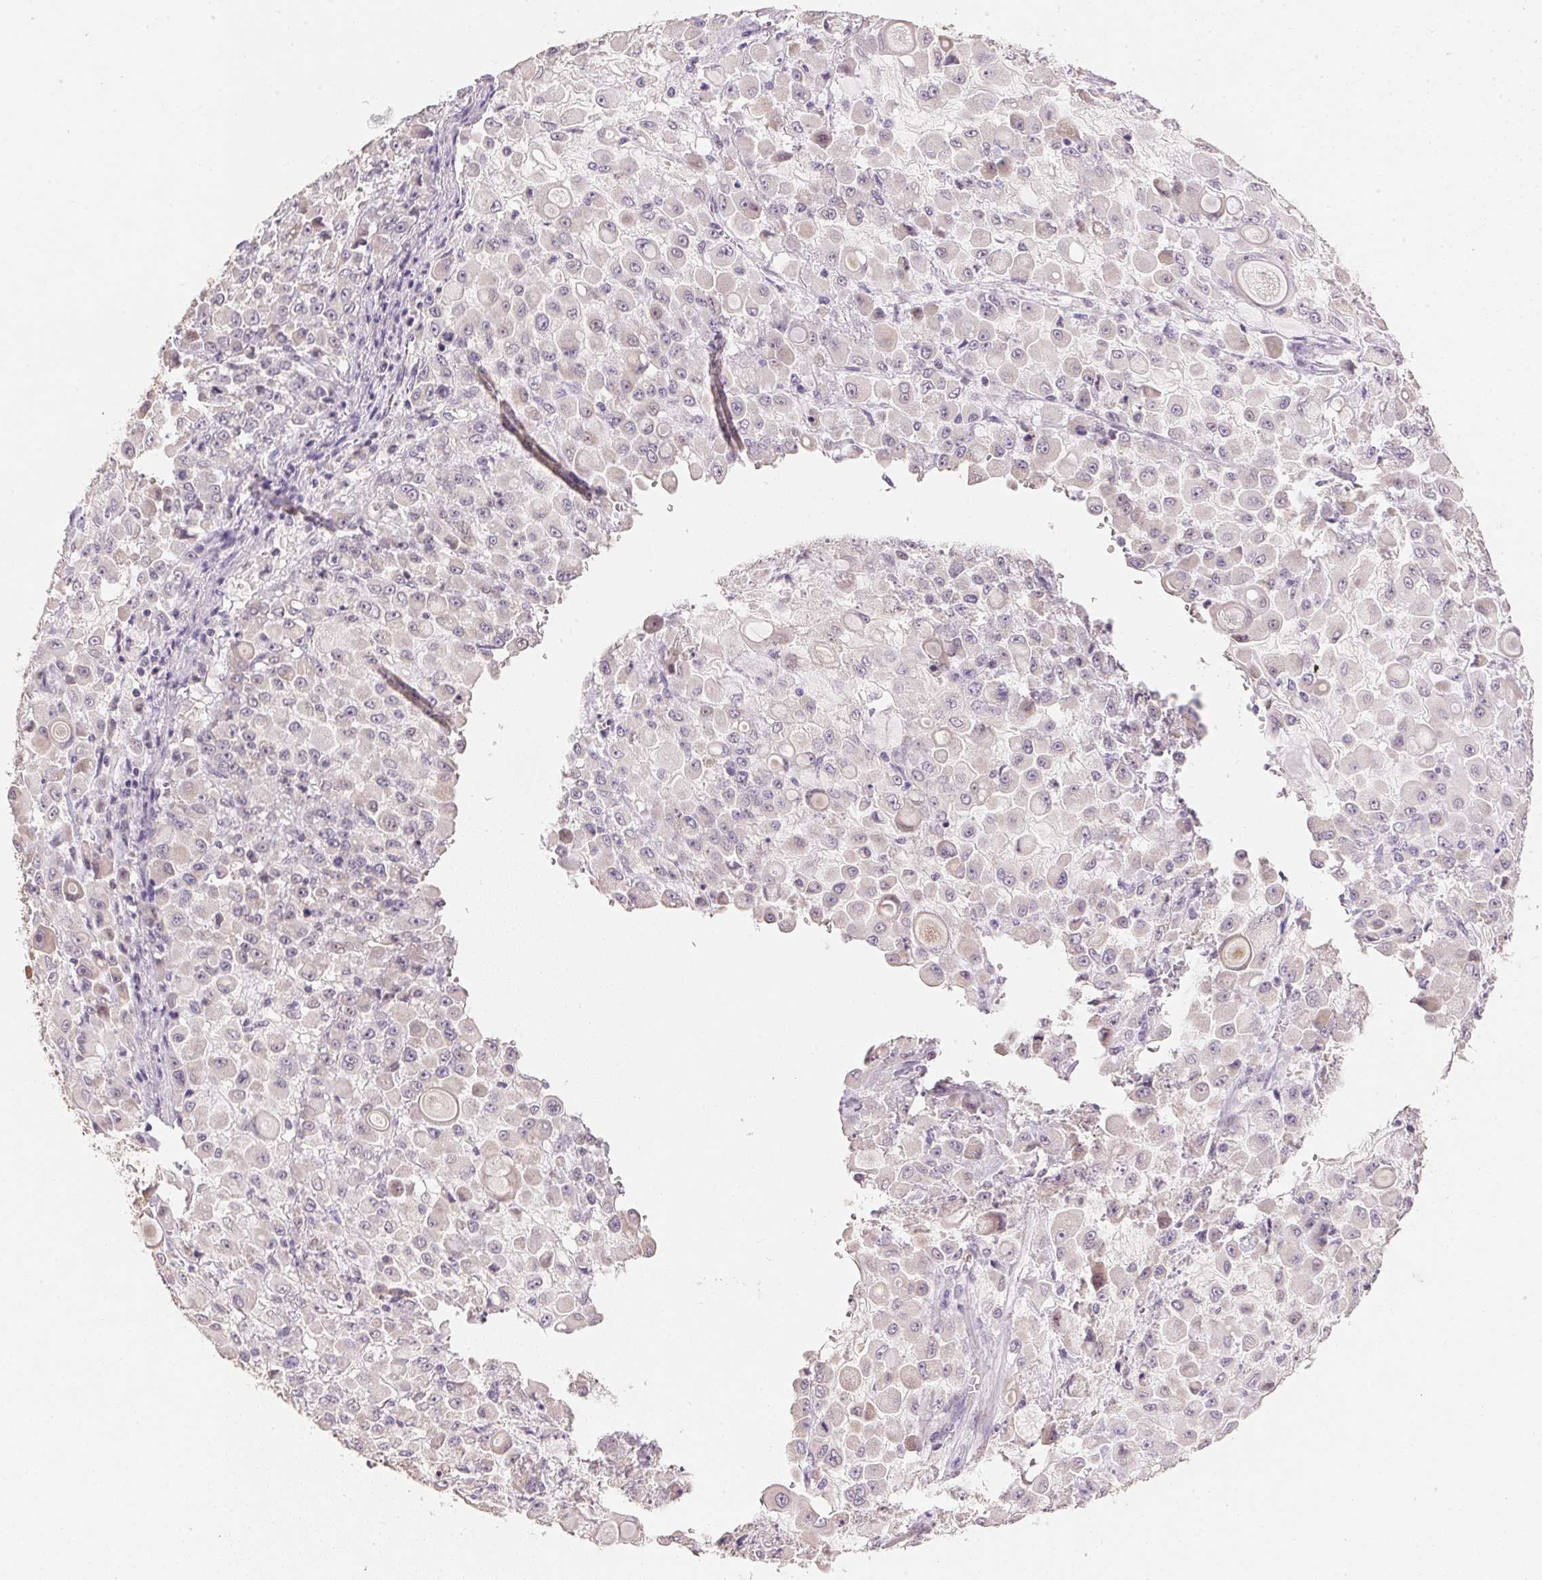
{"staining": {"intensity": "weak", "quantity": "<25%", "location": "cytoplasmic/membranous"}, "tissue": "stomach cancer", "cell_type": "Tumor cells", "image_type": "cancer", "snomed": [{"axis": "morphology", "description": "Adenocarcinoma, NOS"}, {"axis": "topography", "description": "Stomach"}], "caption": "A high-resolution image shows IHC staining of stomach cancer (adenocarcinoma), which shows no significant staining in tumor cells.", "gene": "DHCR24", "patient": {"sex": "female", "age": 76}}